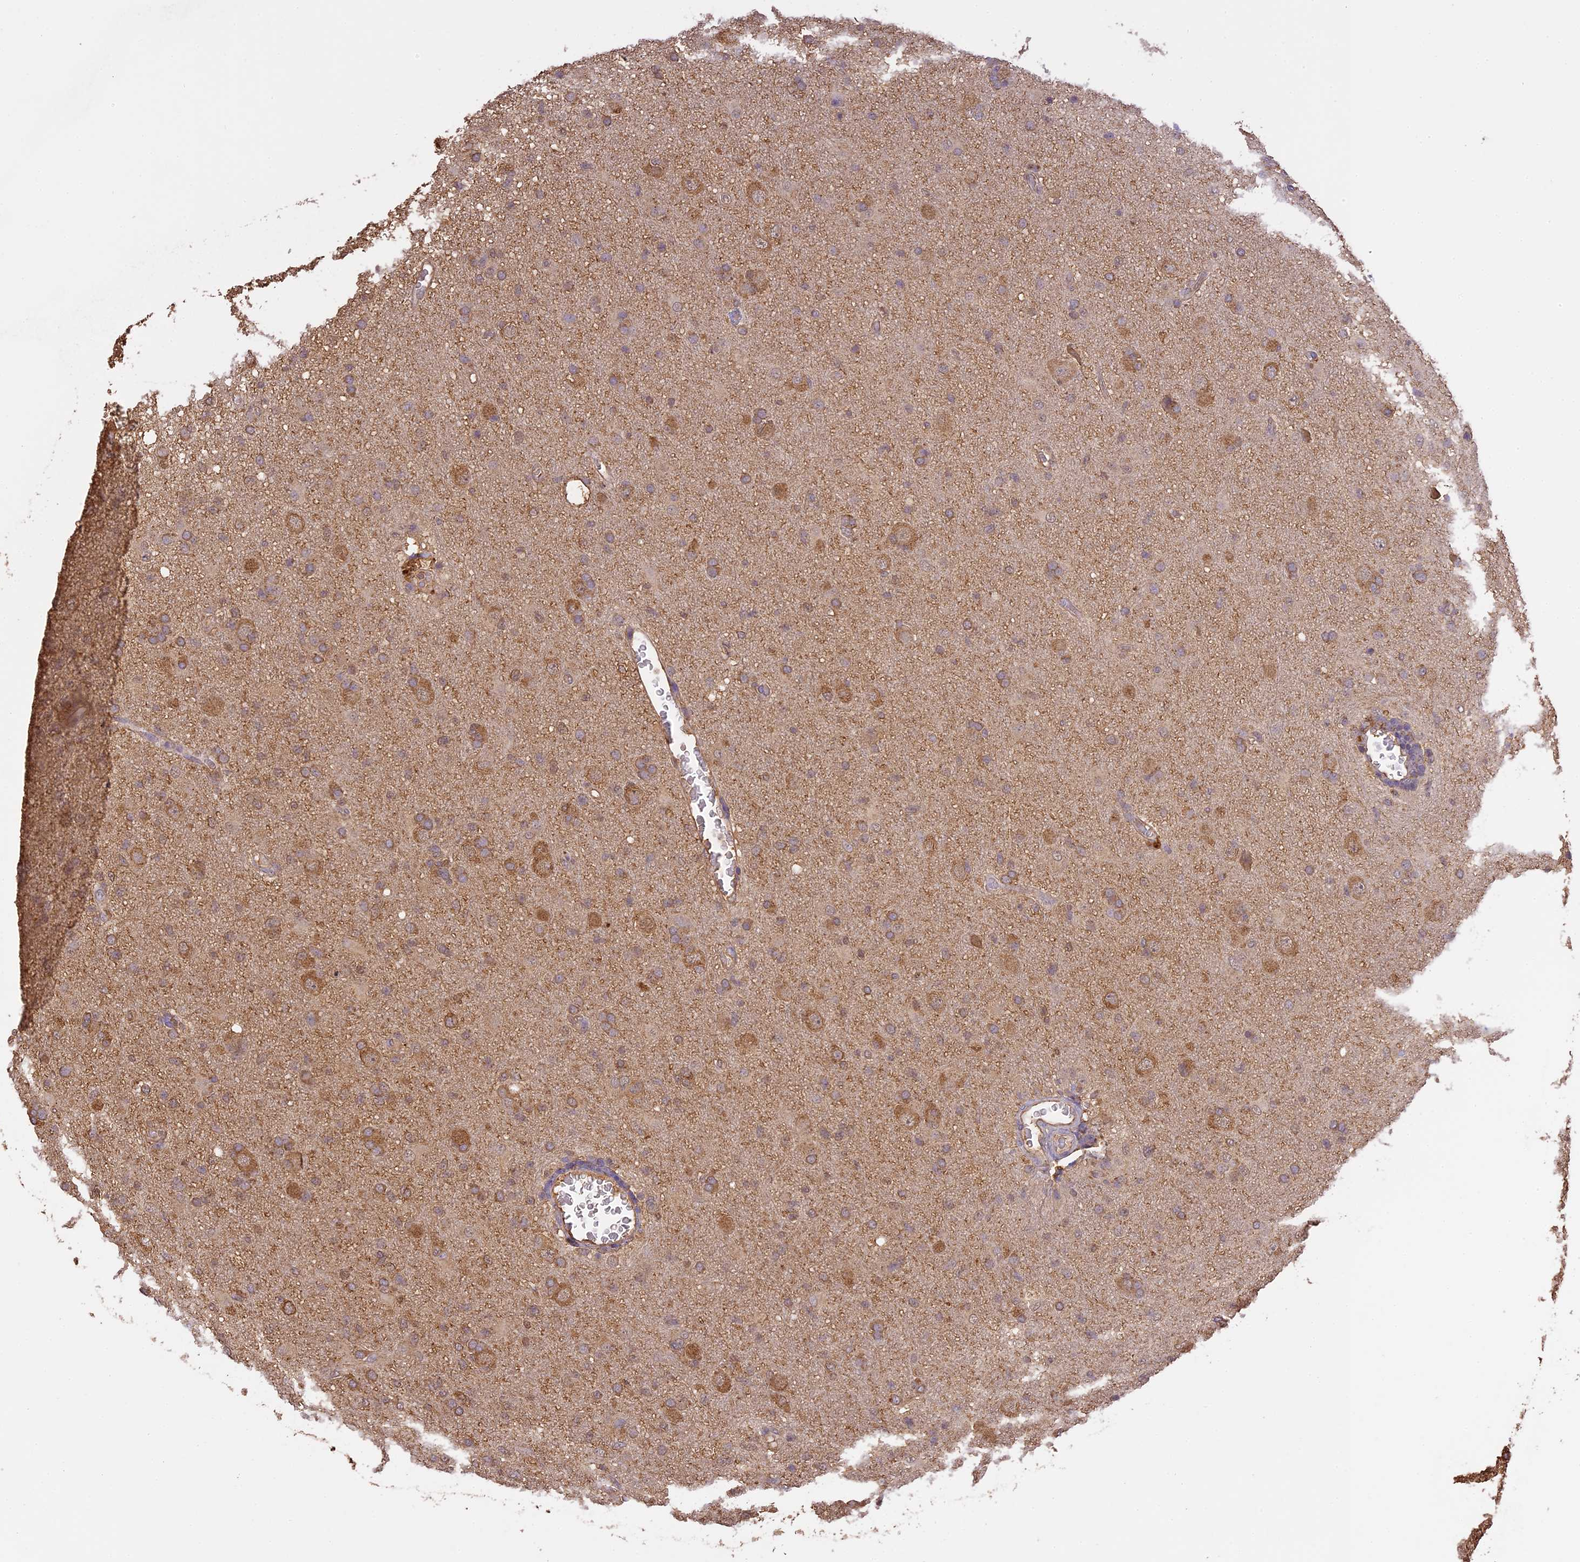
{"staining": {"intensity": "moderate", "quantity": ">75%", "location": "cytoplasmic/membranous"}, "tissue": "glioma", "cell_type": "Tumor cells", "image_type": "cancer", "snomed": [{"axis": "morphology", "description": "Glioma, malignant, High grade"}, {"axis": "topography", "description": "Brain"}], "caption": "The histopathology image demonstrates immunohistochemical staining of high-grade glioma (malignant). There is moderate cytoplasmic/membranous positivity is seen in approximately >75% of tumor cells.", "gene": "ARHGAP19", "patient": {"sex": "female", "age": 57}}